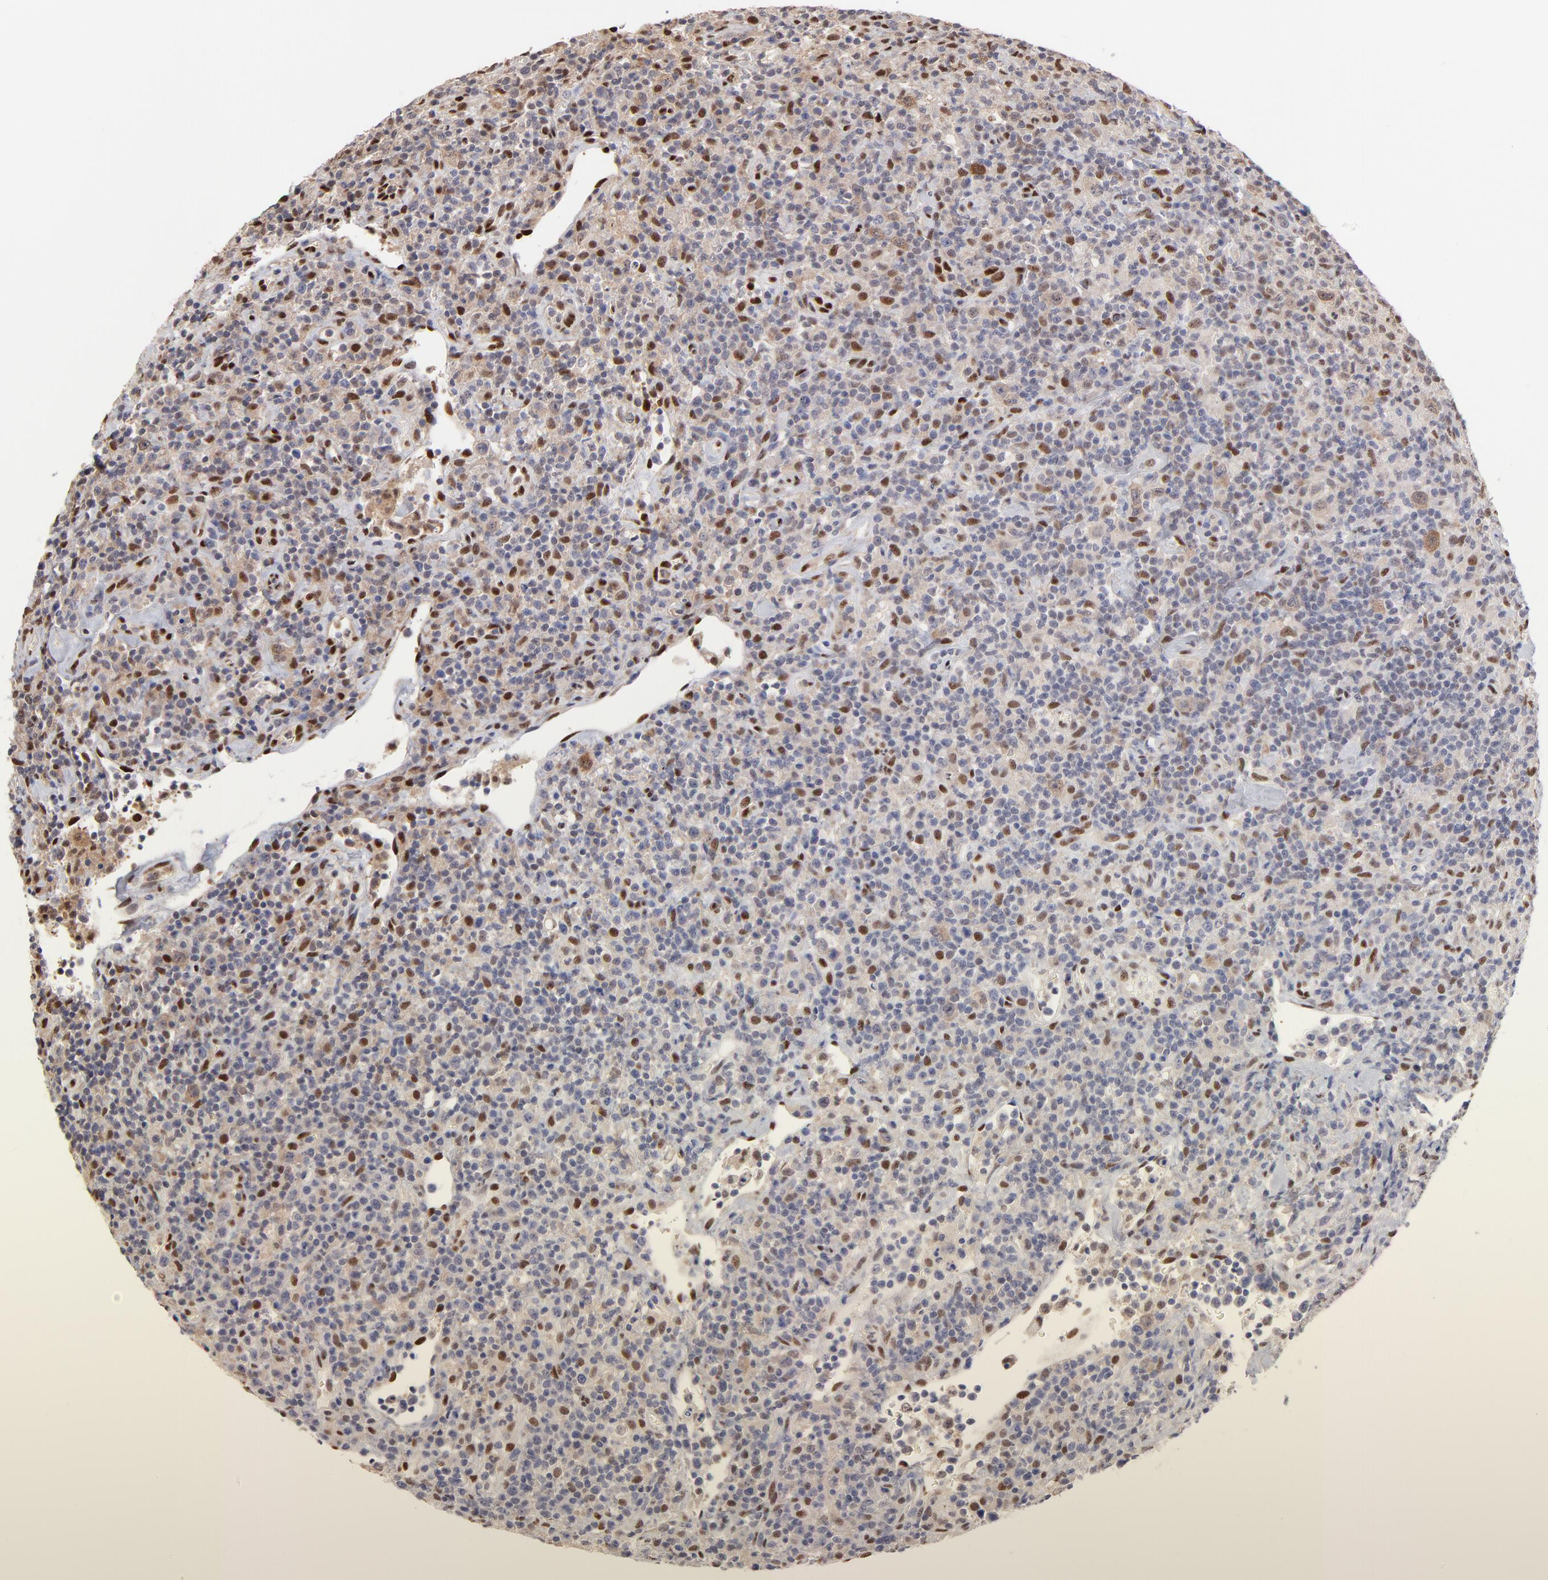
{"staining": {"intensity": "strong", "quantity": "25%-75%", "location": "nuclear"}, "tissue": "lymphoma", "cell_type": "Tumor cells", "image_type": "cancer", "snomed": [{"axis": "morphology", "description": "Hodgkin's disease, NOS"}, {"axis": "topography", "description": "Lymph node"}], "caption": "Protein positivity by IHC exhibits strong nuclear staining in about 25%-75% of tumor cells in lymphoma.", "gene": "STAT3", "patient": {"sex": "male", "age": 65}}